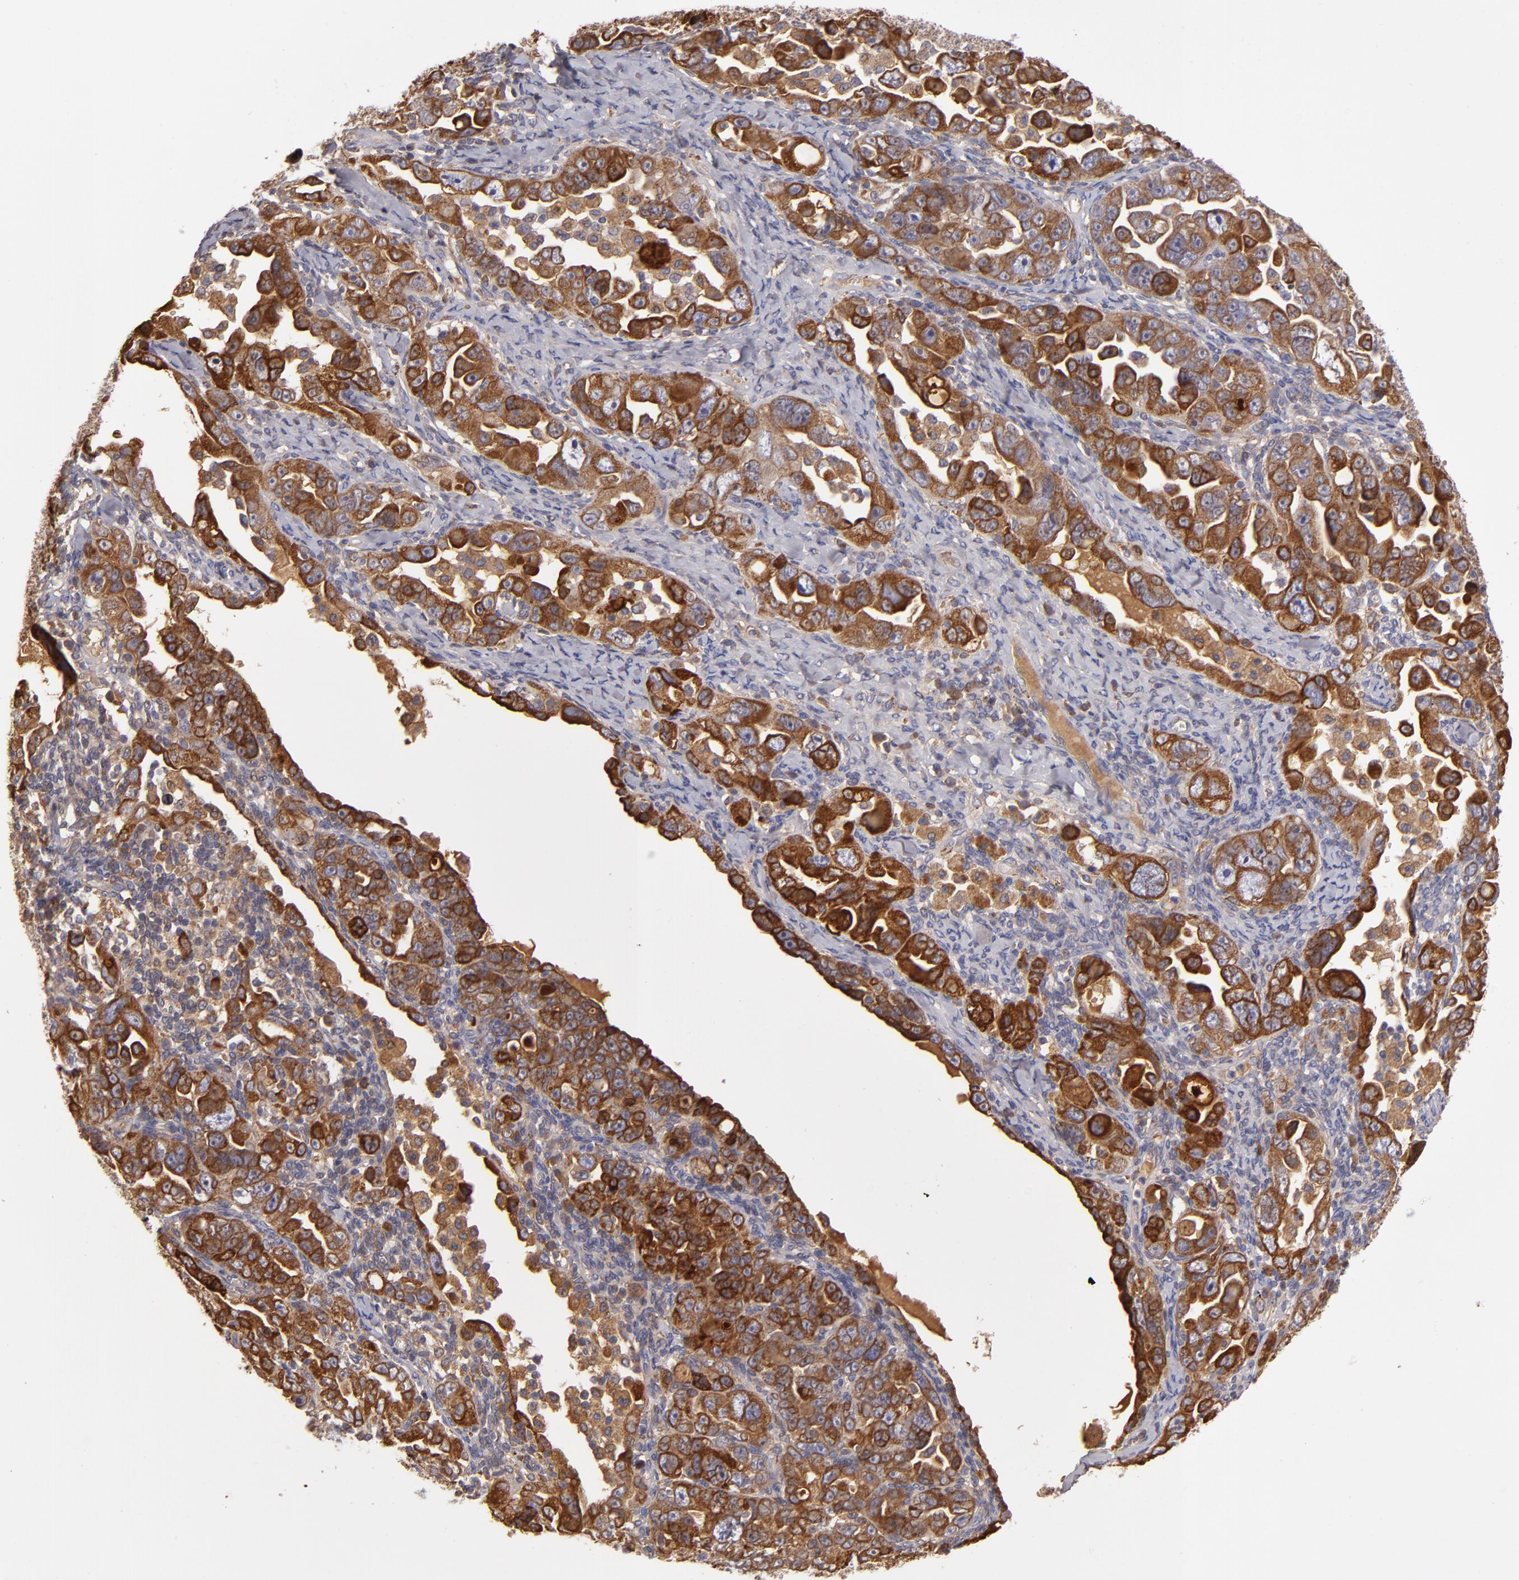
{"staining": {"intensity": "strong", "quantity": ">75%", "location": "cytoplasmic/membranous"}, "tissue": "ovarian cancer", "cell_type": "Tumor cells", "image_type": "cancer", "snomed": [{"axis": "morphology", "description": "Cystadenocarcinoma, serous, NOS"}, {"axis": "topography", "description": "Ovary"}], "caption": "Ovarian cancer (serous cystadenocarcinoma) tissue demonstrates strong cytoplasmic/membranous positivity in approximately >75% of tumor cells, visualized by immunohistochemistry.", "gene": "CFB", "patient": {"sex": "female", "age": 66}}